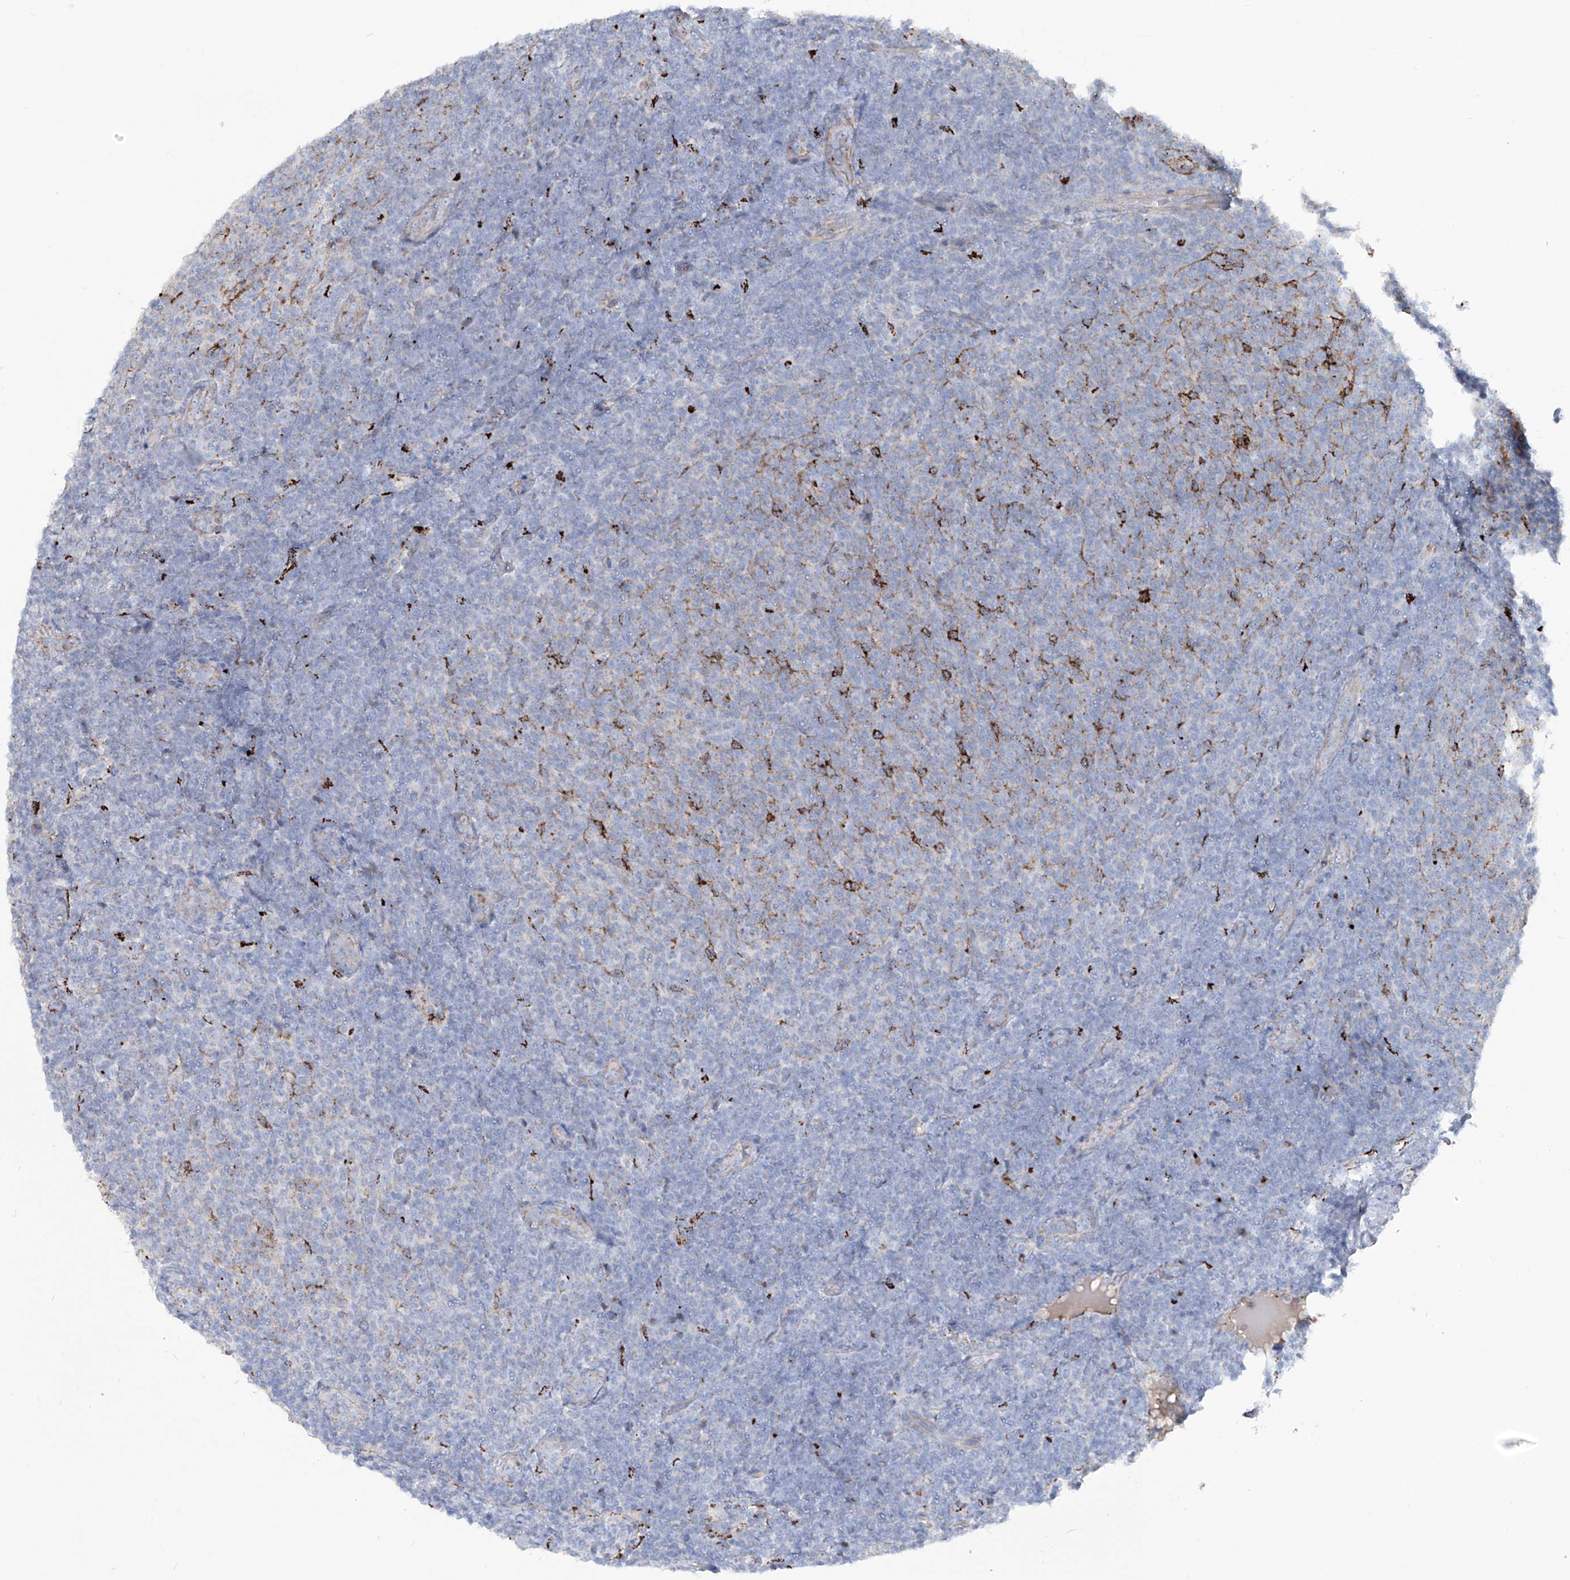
{"staining": {"intensity": "negative", "quantity": "none", "location": "none"}, "tissue": "lymphoma", "cell_type": "Tumor cells", "image_type": "cancer", "snomed": [{"axis": "morphology", "description": "Malignant lymphoma, non-Hodgkin's type, Low grade"}, {"axis": "topography", "description": "Lymph node"}], "caption": "DAB immunohistochemical staining of human low-grade malignant lymphoma, non-Hodgkin's type shows no significant staining in tumor cells.", "gene": "CDH5", "patient": {"sex": "male", "age": 66}}